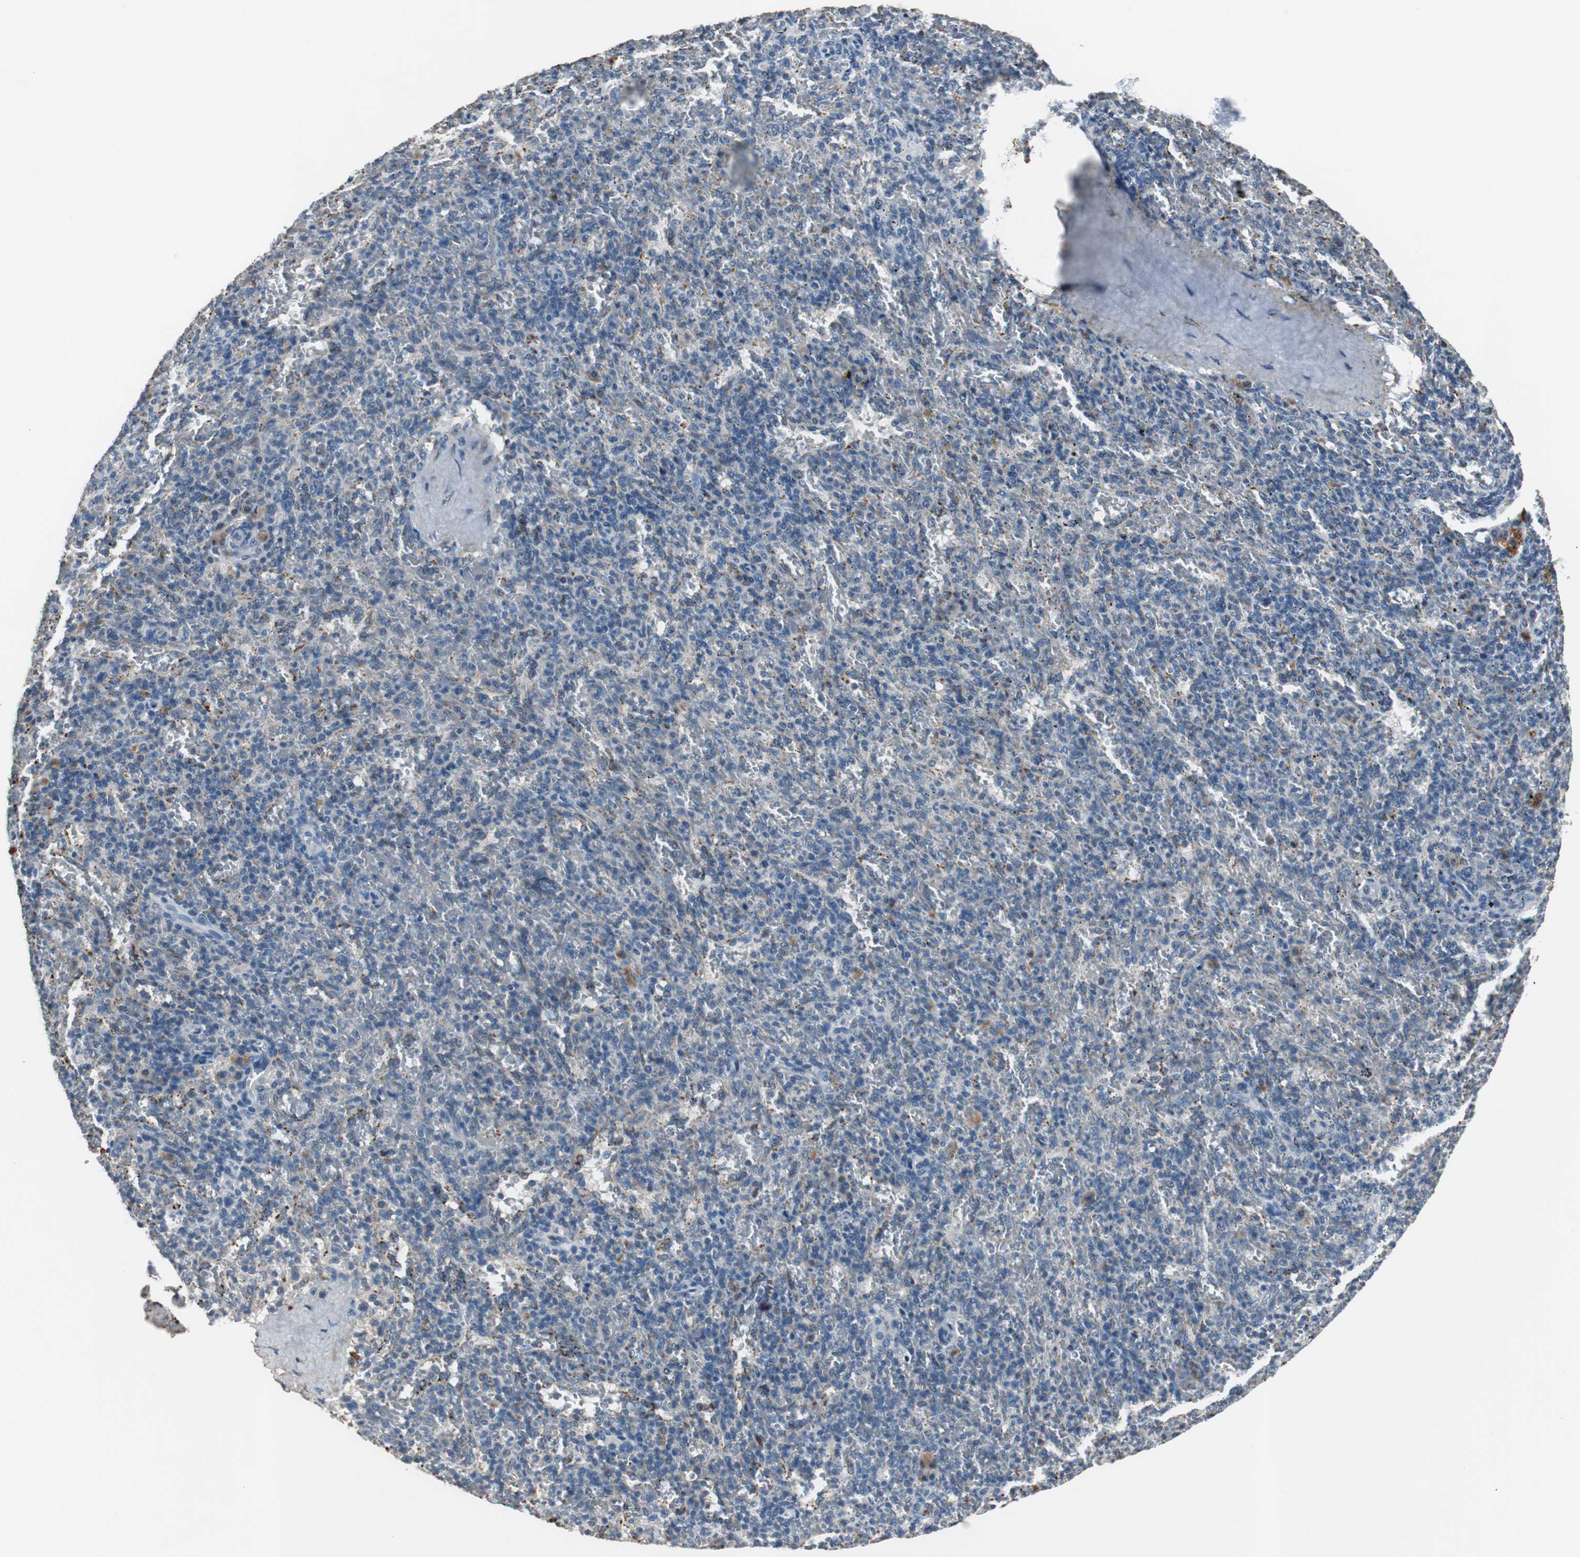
{"staining": {"intensity": "strong", "quantity": "<25%", "location": "cytoplasmic/membranous"}, "tissue": "spleen", "cell_type": "Cells in red pulp", "image_type": "normal", "snomed": [{"axis": "morphology", "description": "Normal tissue, NOS"}, {"axis": "topography", "description": "Spleen"}], "caption": "Protein analysis of unremarkable spleen reveals strong cytoplasmic/membranous staining in about <25% of cells in red pulp. (brown staining indicates protein expression, while blue staining denotes nuclei).", "gene": "PCYT1B", "patient": {"sex": "female", "age": 43}}